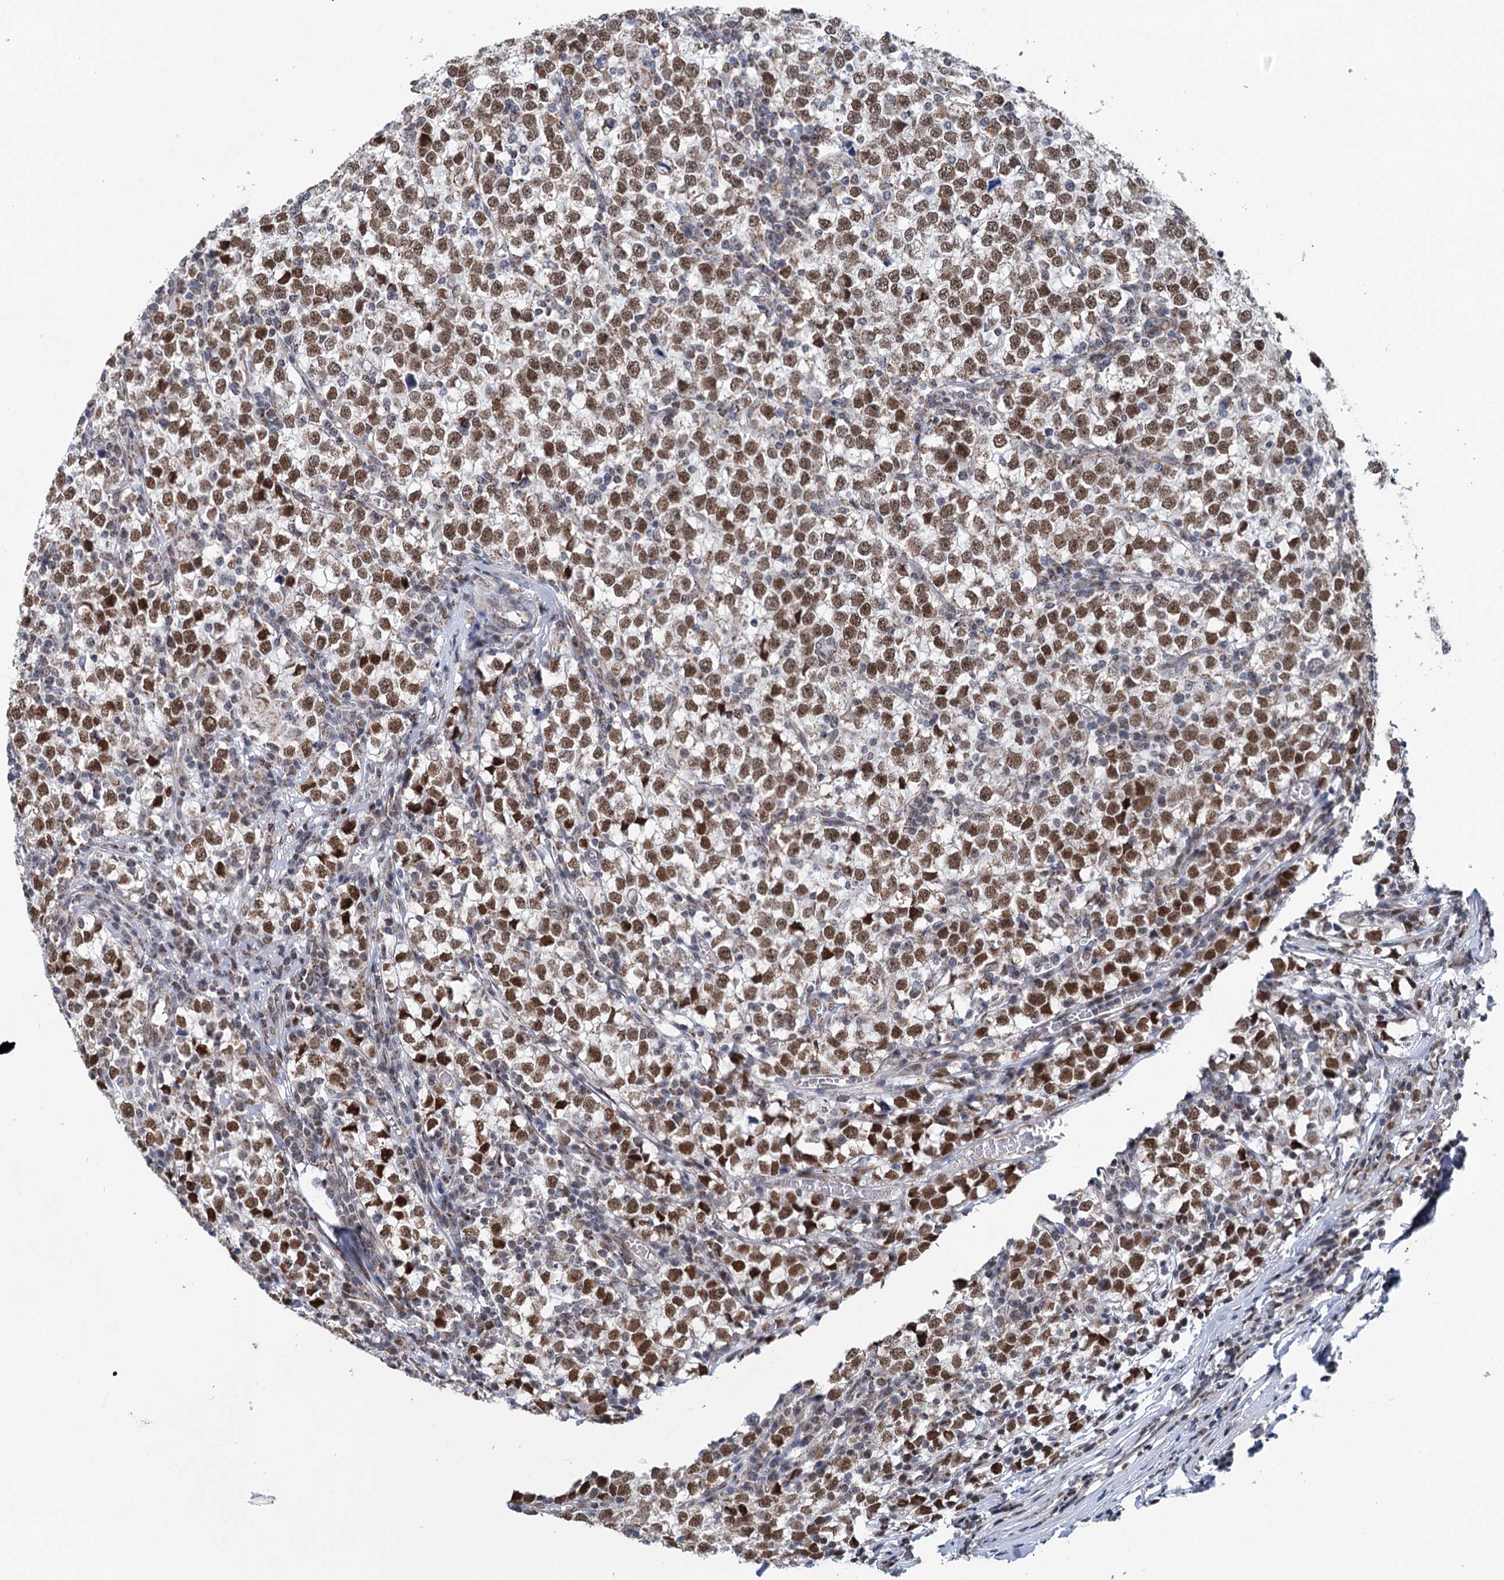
{"staining": {"intensity": "moderate", "quantity": ">75%", "location": "nuclear"}, "tissue": "testis cancer", "cell_type": "Tumor cells", "image_type": "cancer", "snomed": [{"axis": "morphology", "description": "Seminoma, NOS"}, {"axis": "topography", "description": "Testis"}], "caption": "Testis cancer (seminoma) tissue shows moderate nuclear expression in approximately >75% of tumor cells", "gene": "MORN3", "patient": {"sex": "male", "age": 65}}